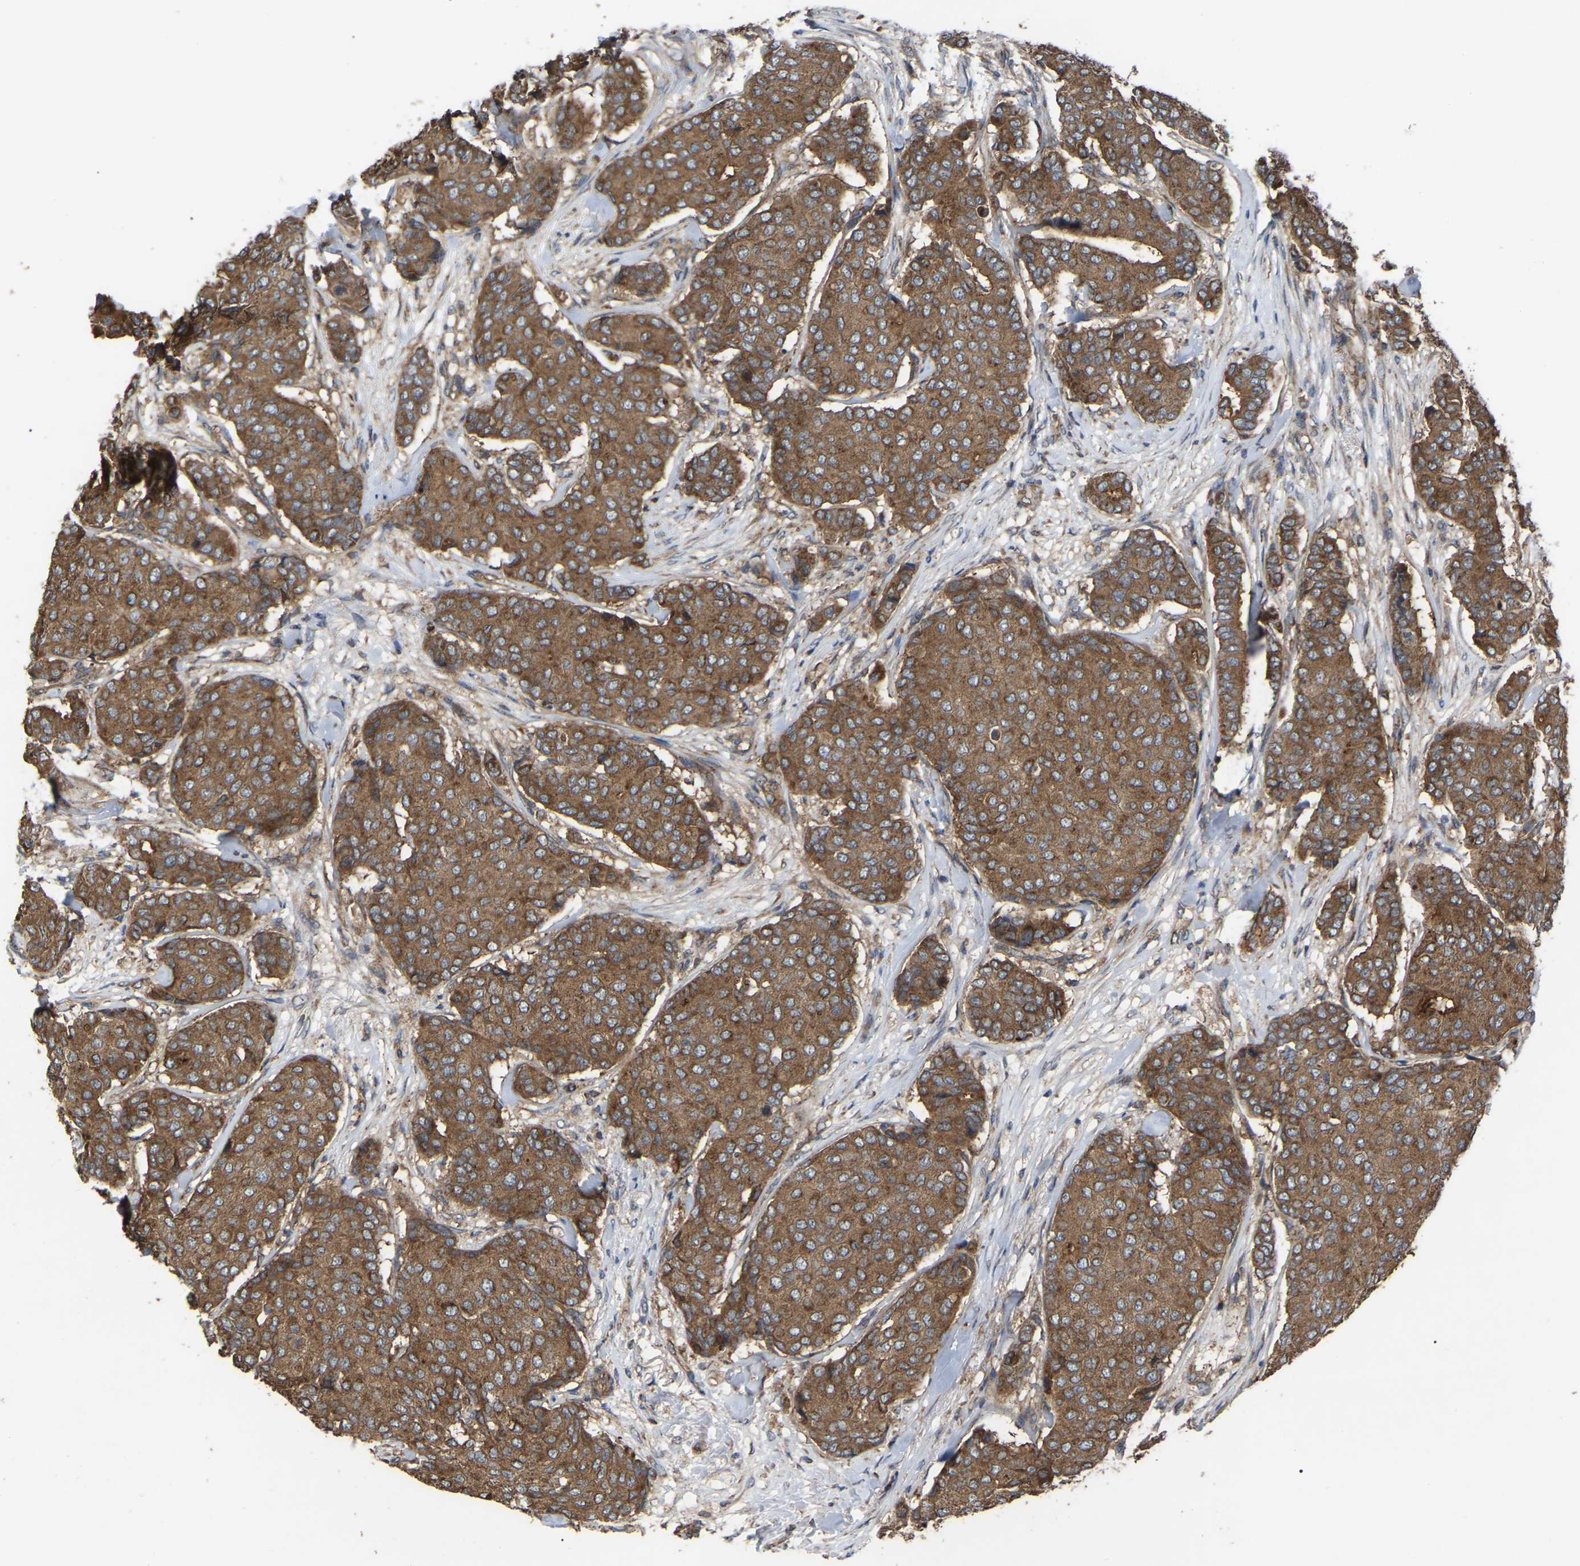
{"staining": {"intensity": "moderate", "quantity": ">75%", "location": "cytoplasmic/membranous"}, "tissue": "breast cancer", "cell_type": "Tumor cells", "image_type": "cancer", "snomed": [{"axis": "morphology", "description": "Duct carcinoma"}, {"axis": "topography", "description": "Breast"}], "caption": "Moderate cytoplasmic/membranous protein expression is identified in about >75% of tumor cells in breast cancer. (DAB = brown stain, brightfield microscopy at high magnification).", "gene": "GCC1", "patient": {"sex": "female", "age": 75}}